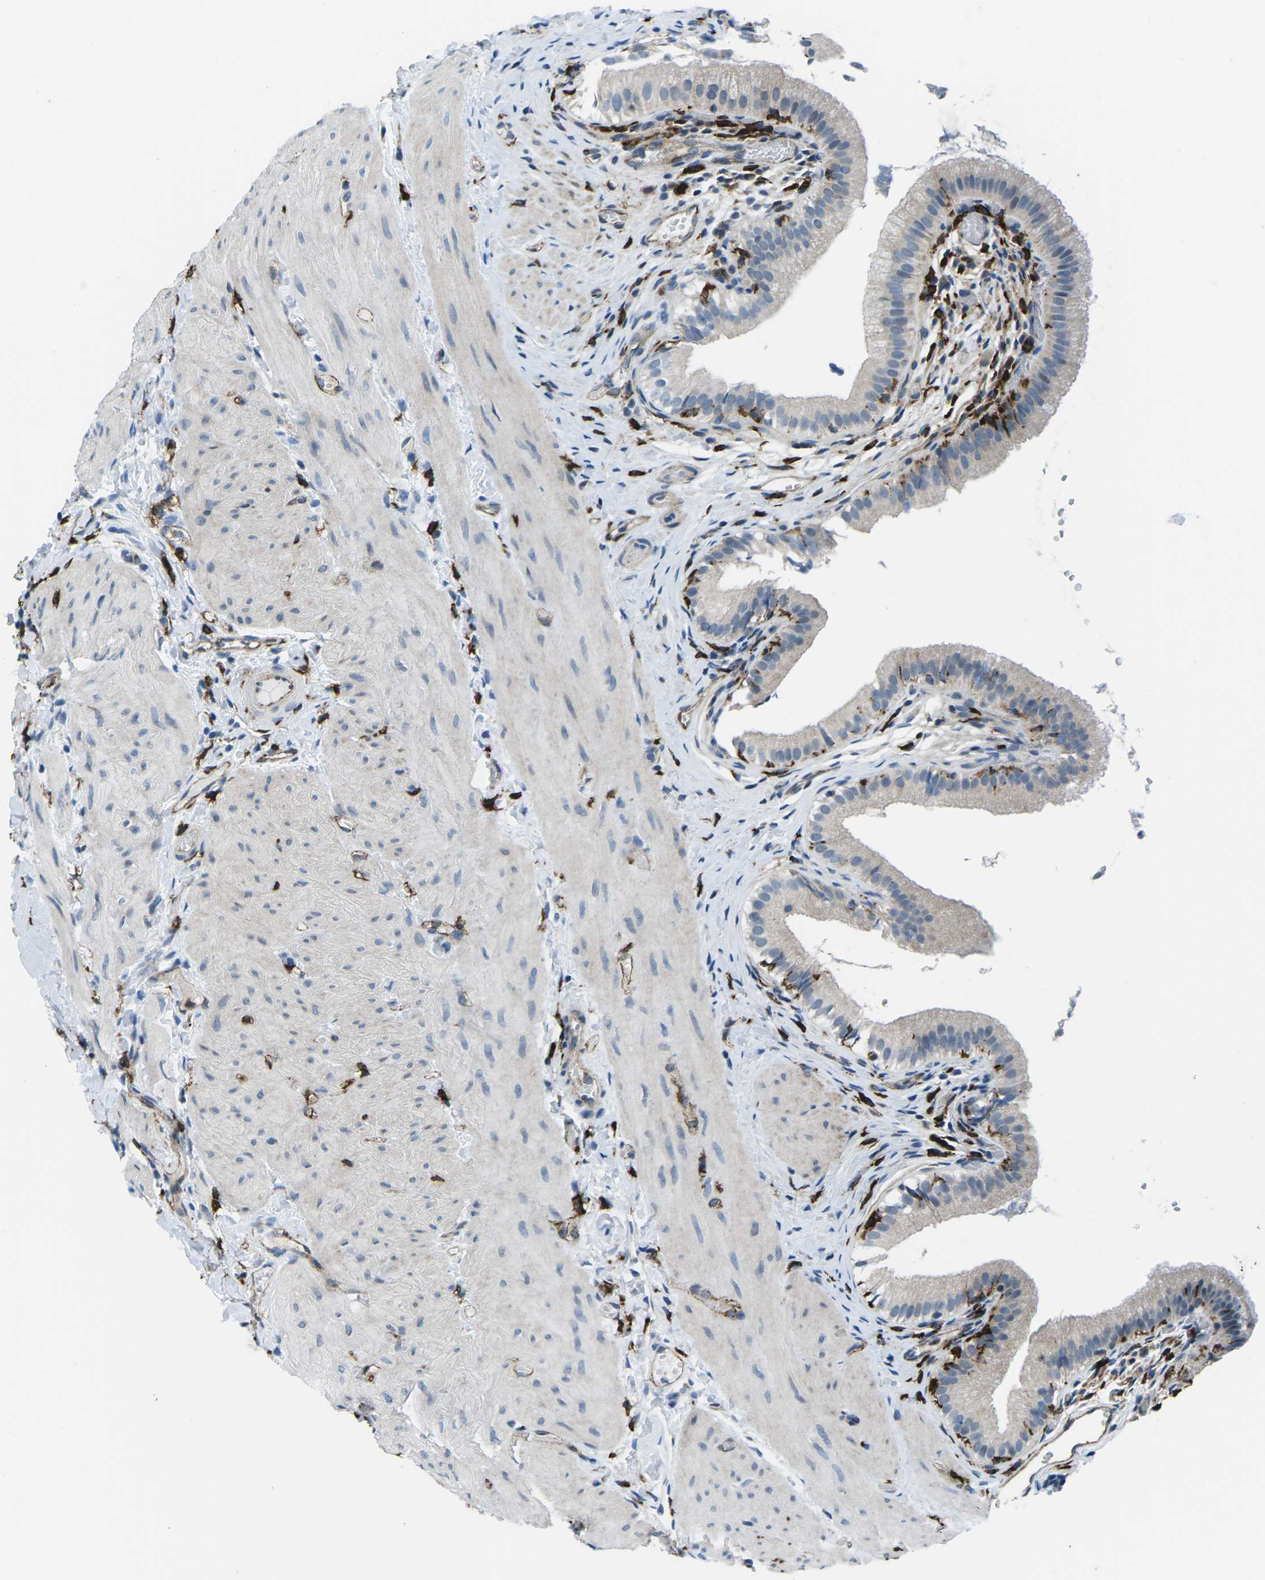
{"staining": {"intensity": "negative", "quantity": "none", "location": "none"}, "tissue": "gallbladder", "cell_type": "Glandular cells", "image_type": "normal", "snomed": [{"axis": "morphology", "description": "Normal tissue, NOS"}, {"axis": "topography", "description": "Gallbladder"}], "caption": "DAB immunohistochemical staining of normal human gallbladder displays no significant staining in glandular cells.", "gene": "PTPN1", "patient": {"sex": "female", "age": 26}}